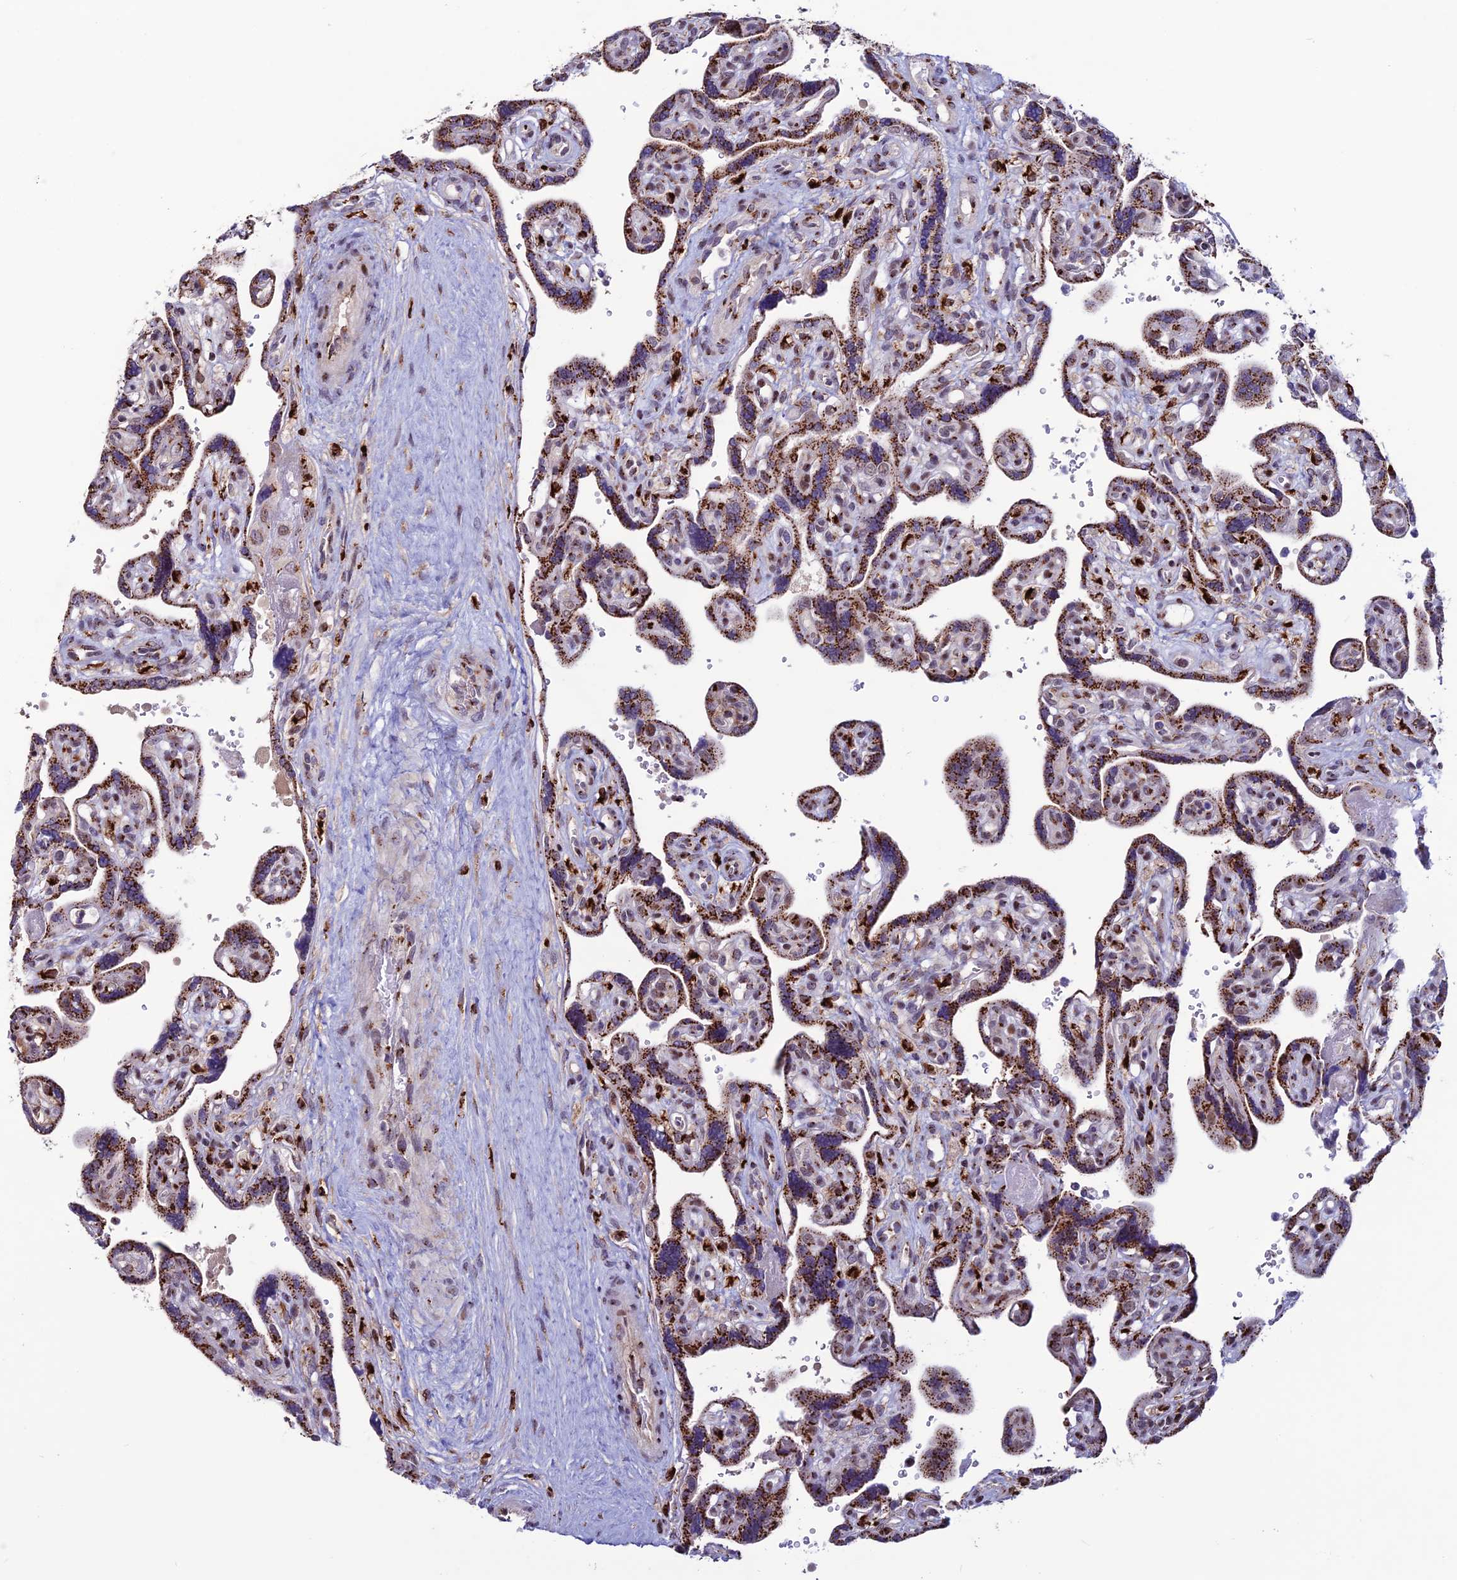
{"staining": {"intensity": "strong", "quantity": ">75%", "location": "cytoplasmic/membranous"}, "tissue": "placenta", "cell_type": "Trophoblastic cells", "image_type": "normal", "snomed": [{"axis": "morphology", "description": "Normal tissue, NOS"}, {"axis": "topography", "description": "Placenta"}], "caption": "Protein analysis of unremarkable placenta exhibits strong cytoplasmic/membranous staining in approximately >75% of trophoblastic cells. The protein of interest is shown in brown color, while the nuclei are stained blue.", "gene": "PLEKHA4", "patient": {"sex": "female", "age": 39}}